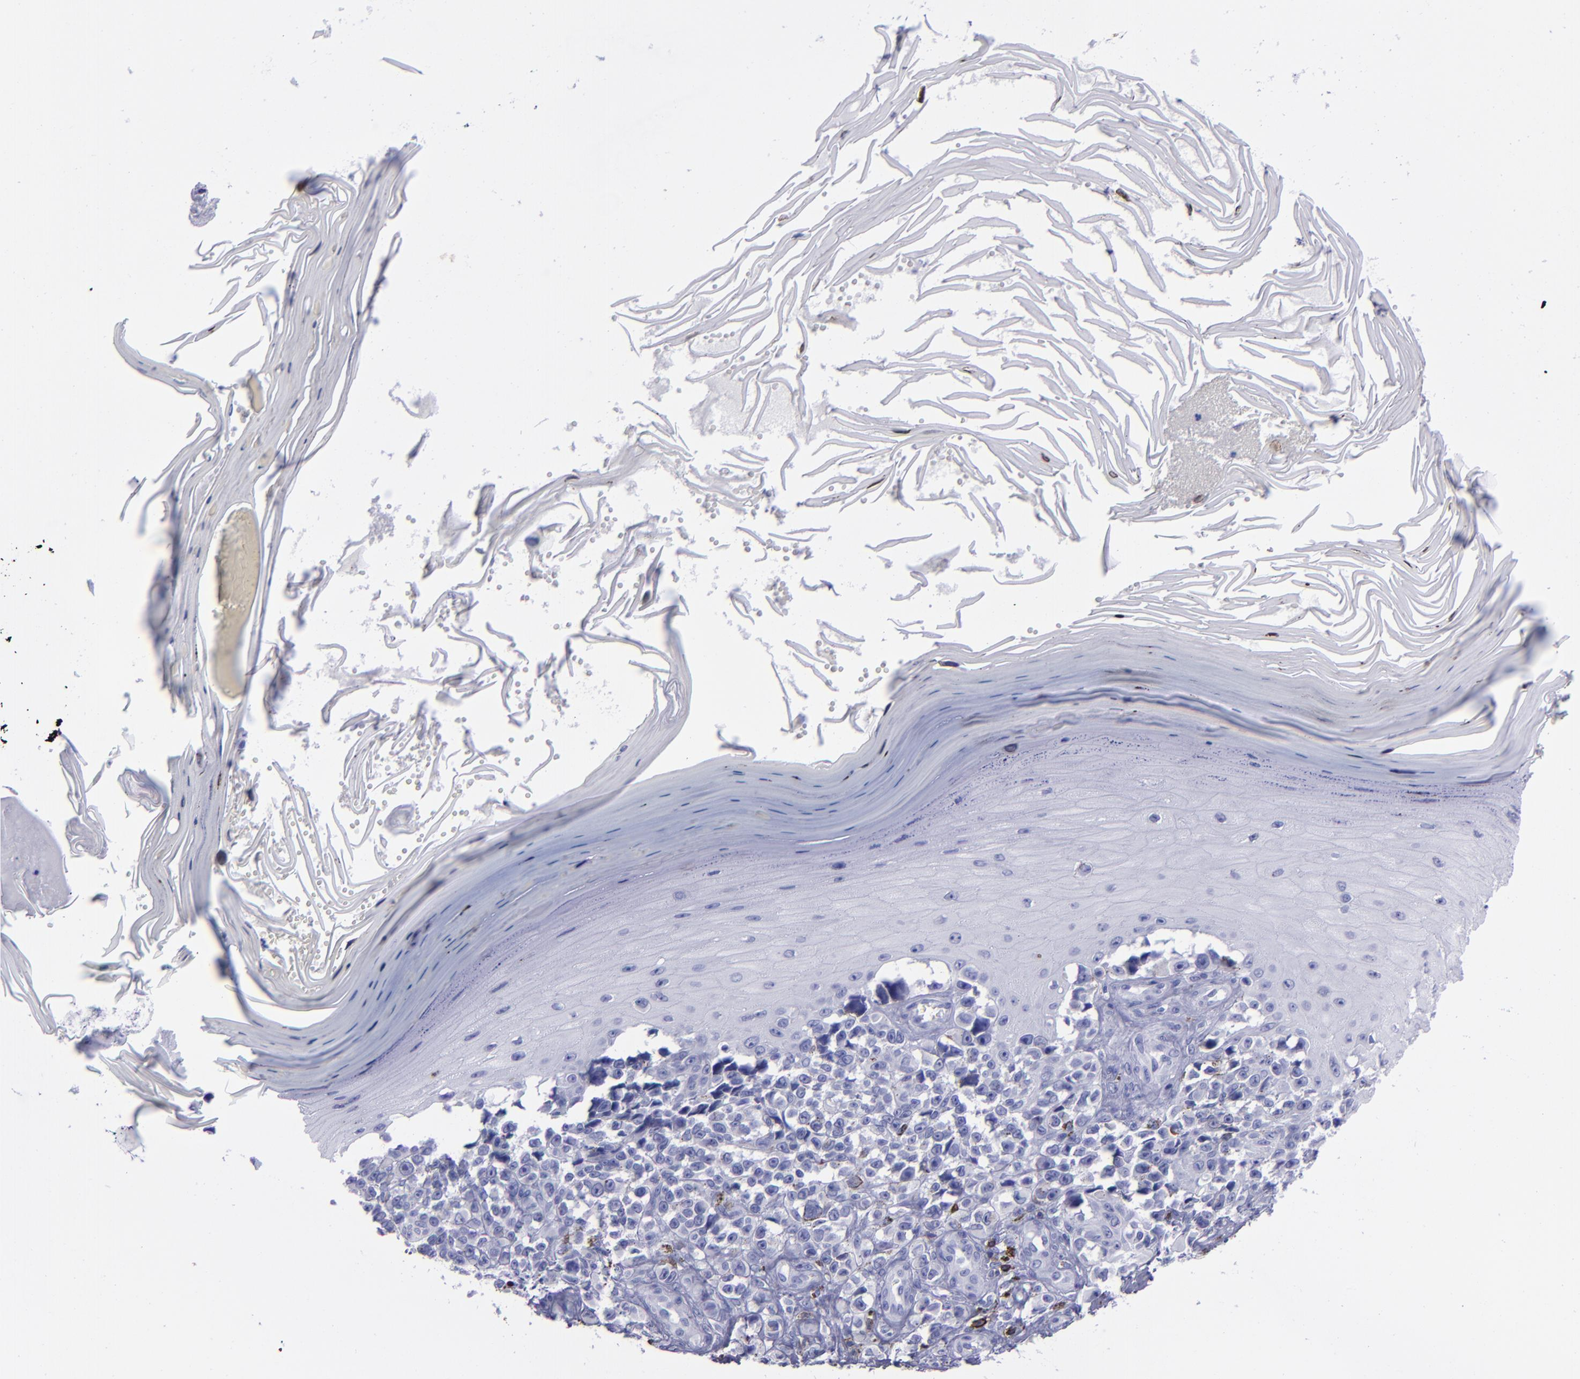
{"staining": {"intensity": "negative", "quantity": "none", "location": "none"}, "tissue": "melanoma", "cell_type": "Tumor cells", "image_type": "cancer", "snomed": [{"axis": "morphology", "description": "Malignant melanoma, NOS"}, {"axis": "topography", "description": "Skin"}], "caption": "The photomicrograph demonstrates no significant staining in tumor cells of malignant melanoma.", "gene": "CD6", "patient": {"sex": "female", "age": 82}}